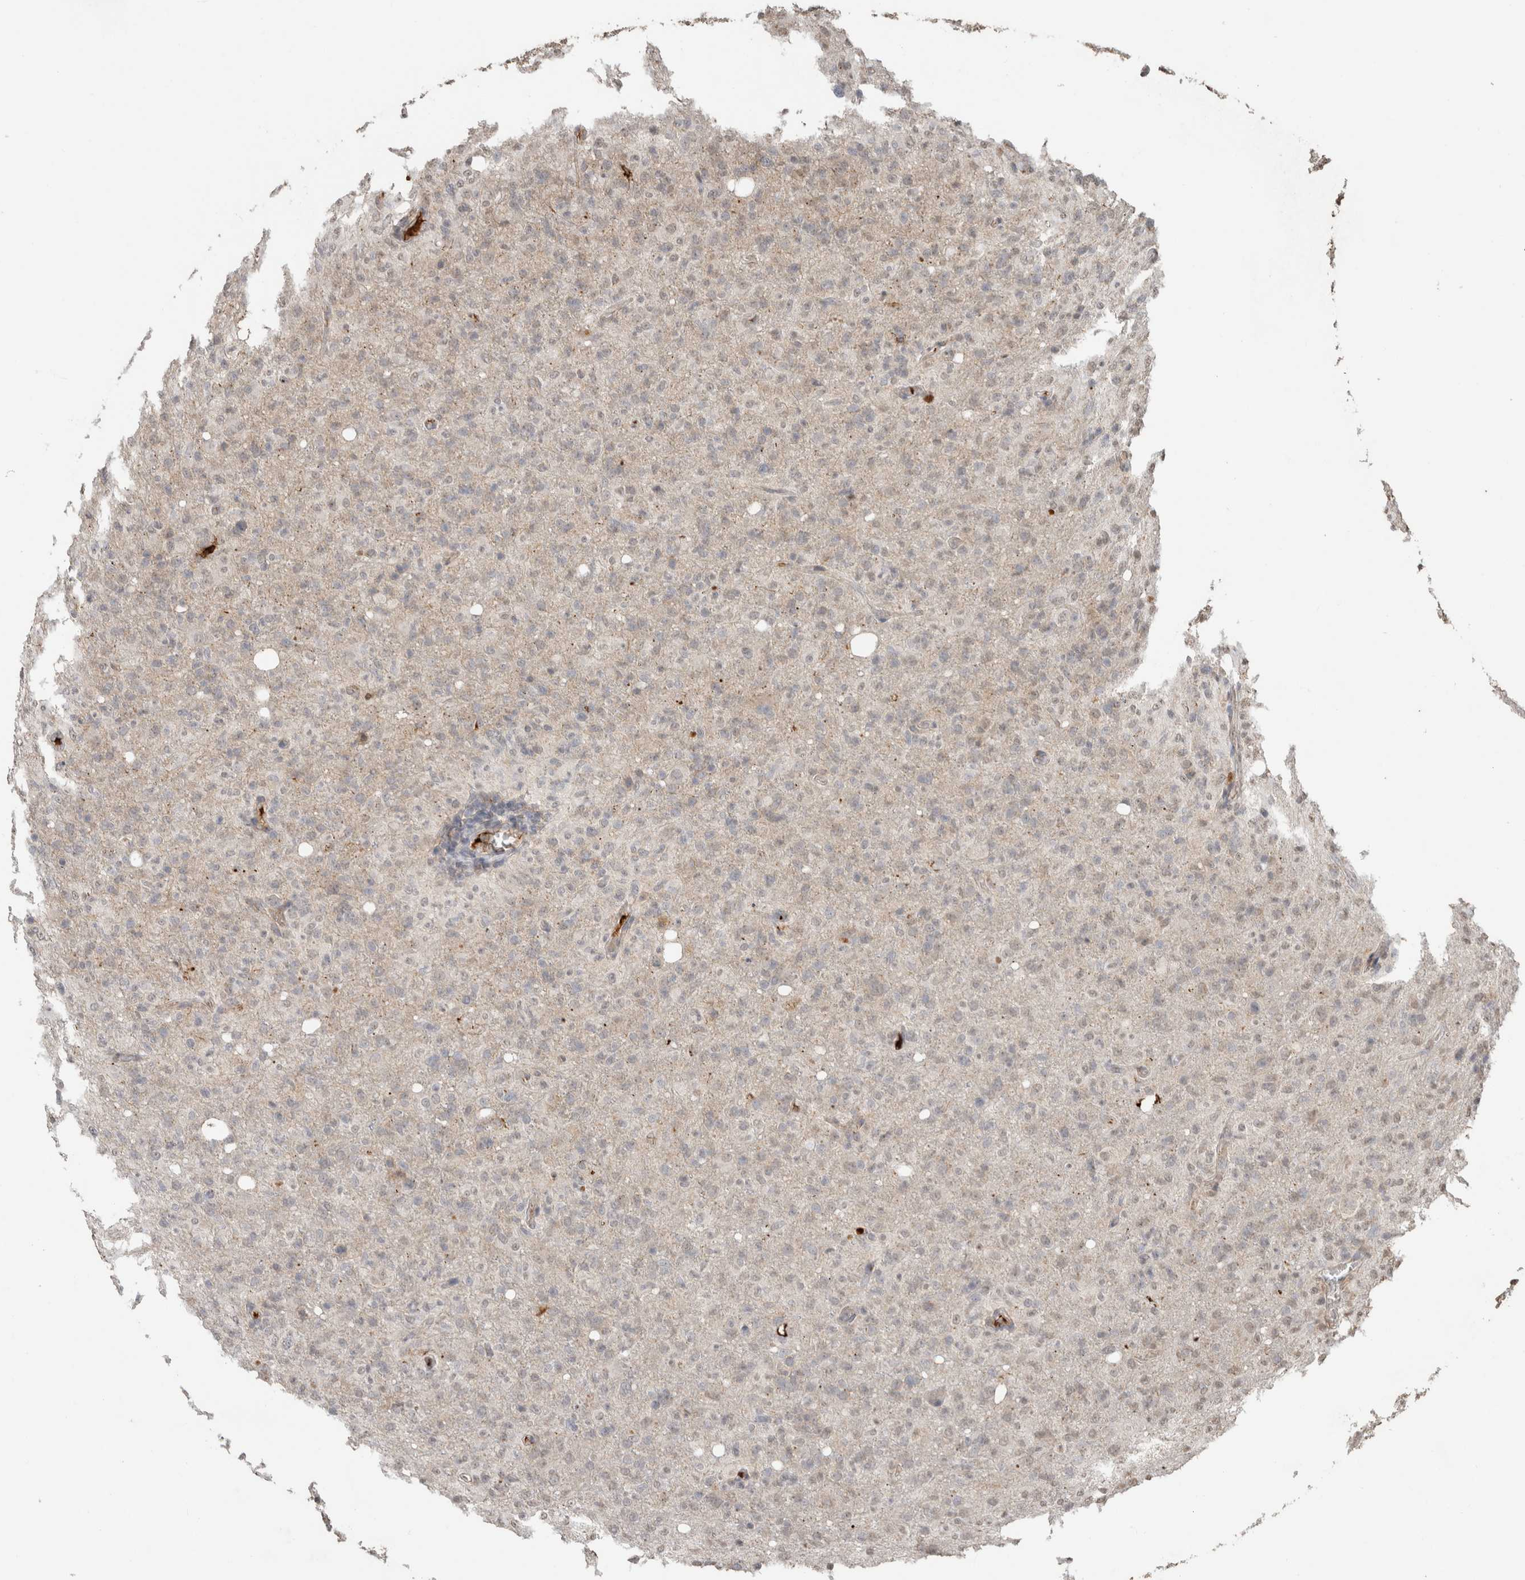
{"staining": {"intensity": "negative", "quantity": "none", "location": "none"}, "tissue": "glioma", "cell_type": "Tumor cells", "image_type": "cancer", "snomed": [{"axis": "morphology", "description": "Glioma, malignant, High grade"}, {"axis": "topography", "description": "Brain"}], "caption": "DAB immunohistochemical staining of human glioma shows no significant staining in tumor cells.", "gene": "FAM3A", "patient": {"sex": "female", "age": 57}}